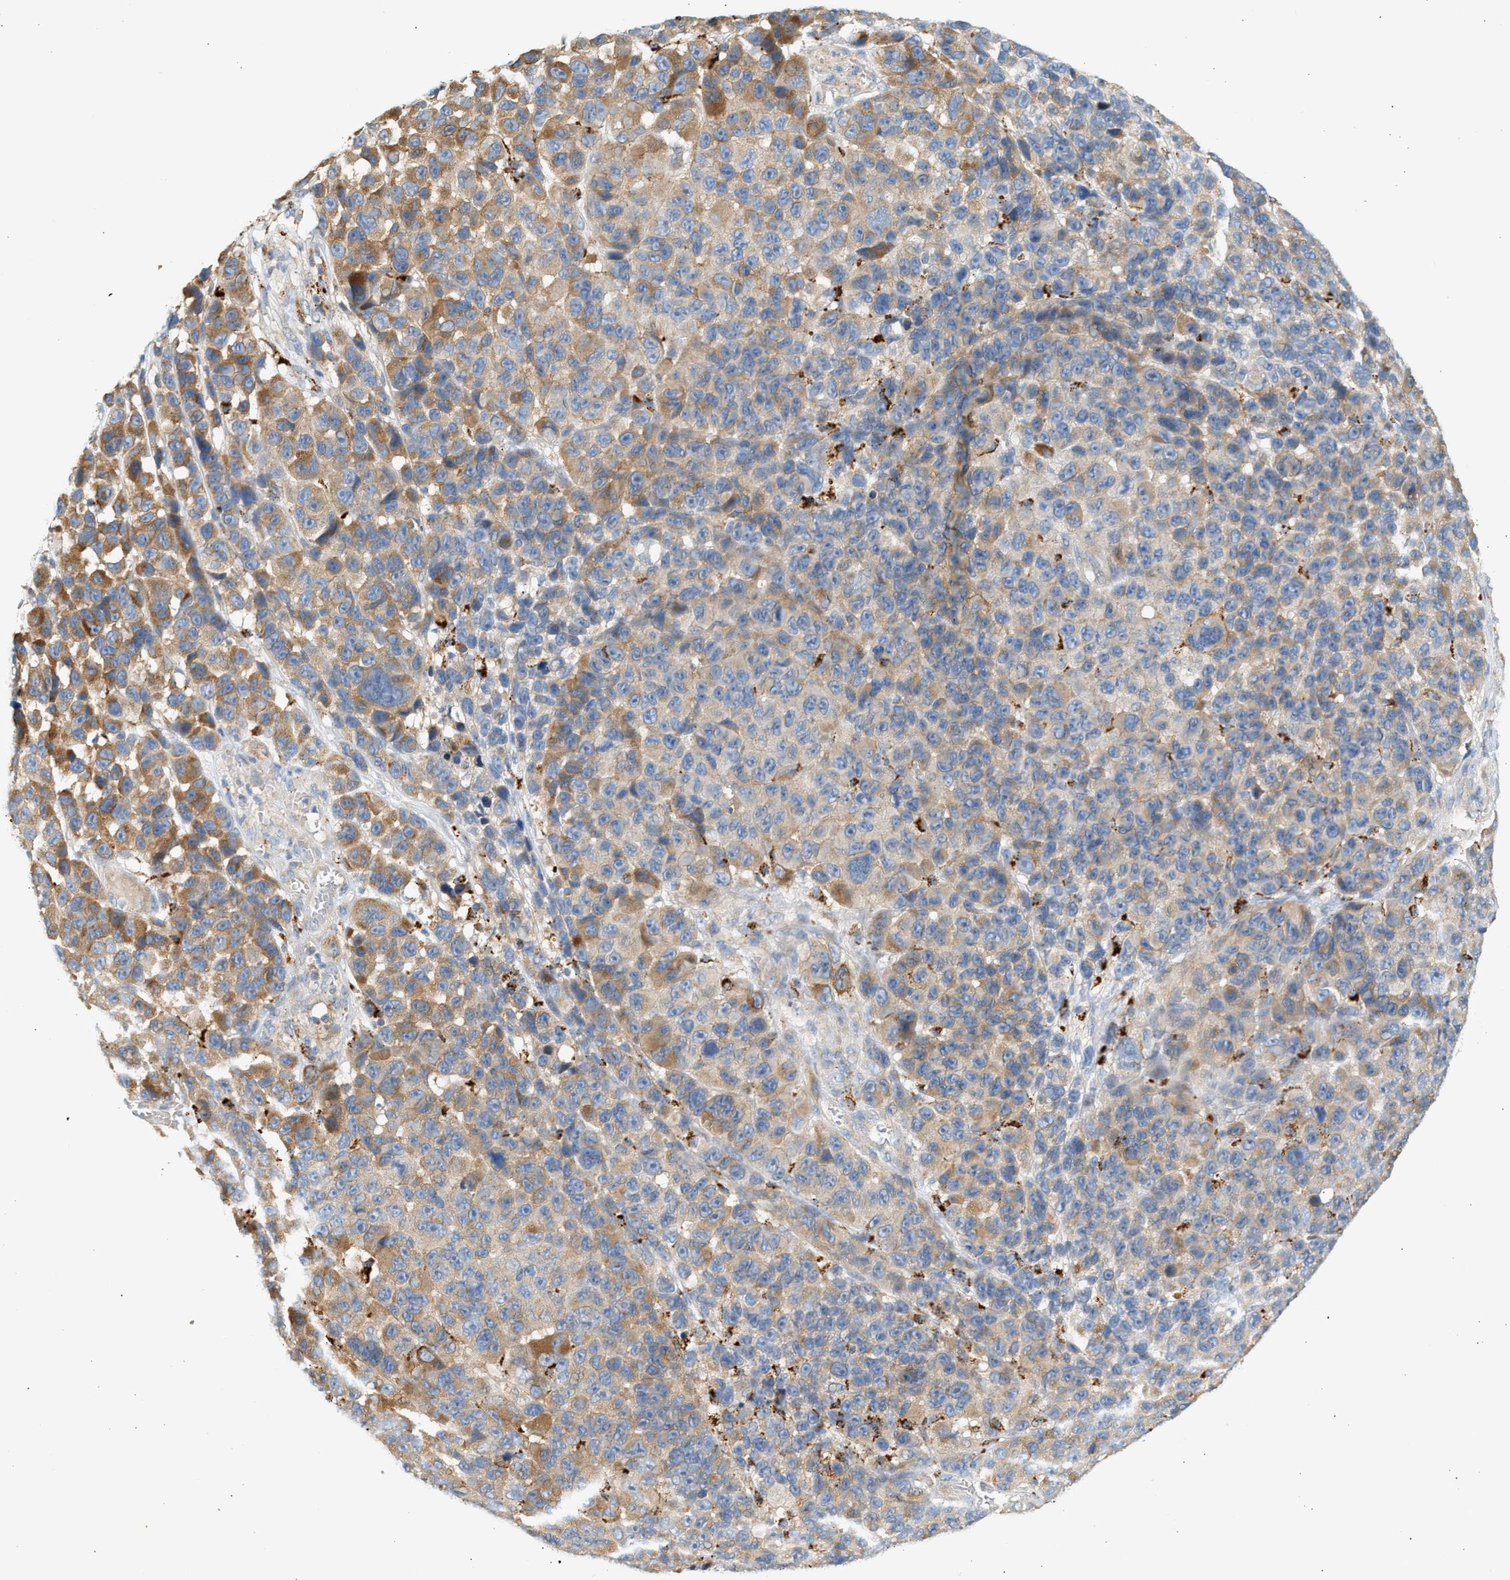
{"staining": {"intensity": "moderate", "quantity": "25%-75%", "location": "cytoplasmic/membranous"}, "tissue": "melanoma", "cell_type": "Tumor cells", "image_type": "cancer", "snomed": [{"axis": "morphology", "description": "Malignant melanoma, NOS"}, {"axis": "topography", "description": "Skin"}], "caption": "High-magnification brightfield microscopy of malignant melanoma stained with DAB (3,3'-diaminobenzidine) (brown) and counterstained with hematoxylin (blue). tumor cells exhibit moderate cytoplasmic/membranous positivity is identified in about25%-75% of cells. (IHC, brightfield microscopy, high magnification).", "gene": "ENTHD1", "patient": {"sex": "male", "age": 53}}